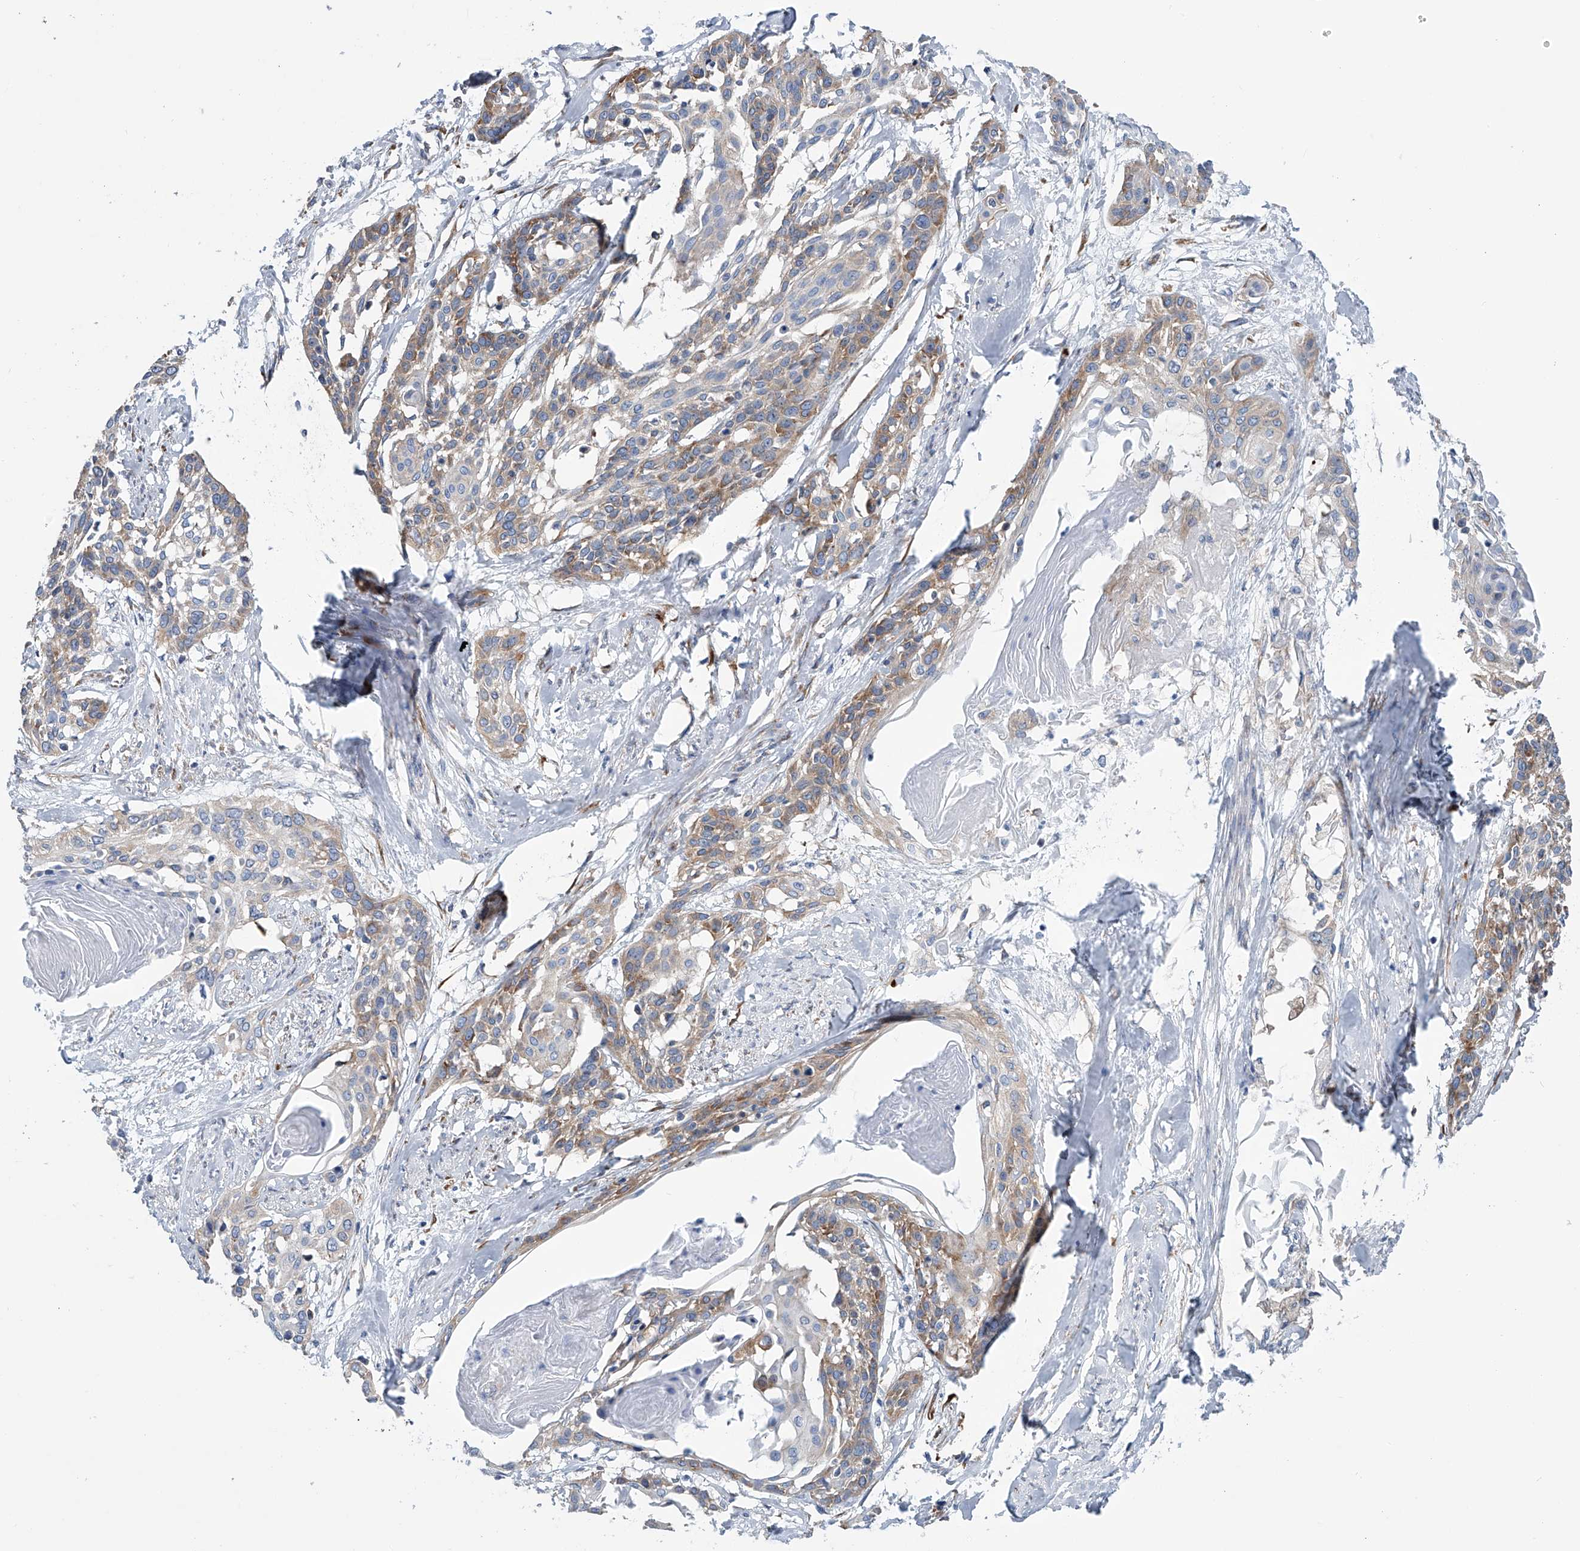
{"staining": {"intensity": "moderate", "quantity": "<25%", "location": "cytoplasmic/membranous"}, "tissue": "cervical cancer", "cell_type": "Tumor cells", "image_type": "cancer", "snomed": [{"axis": "morphology", "description": "Squamous cell carcinoma, NOS"}, {"axis": "topography", "description": "Cervix"}], "caption": "An image of squamous cell carcinoma (cervical) stained for a protein exhibits moderate cytoplasmic/membranous brown staining in tumor cells.", "gene": "RPL26L1", "patient": {"sex": "female", "age": 57}}